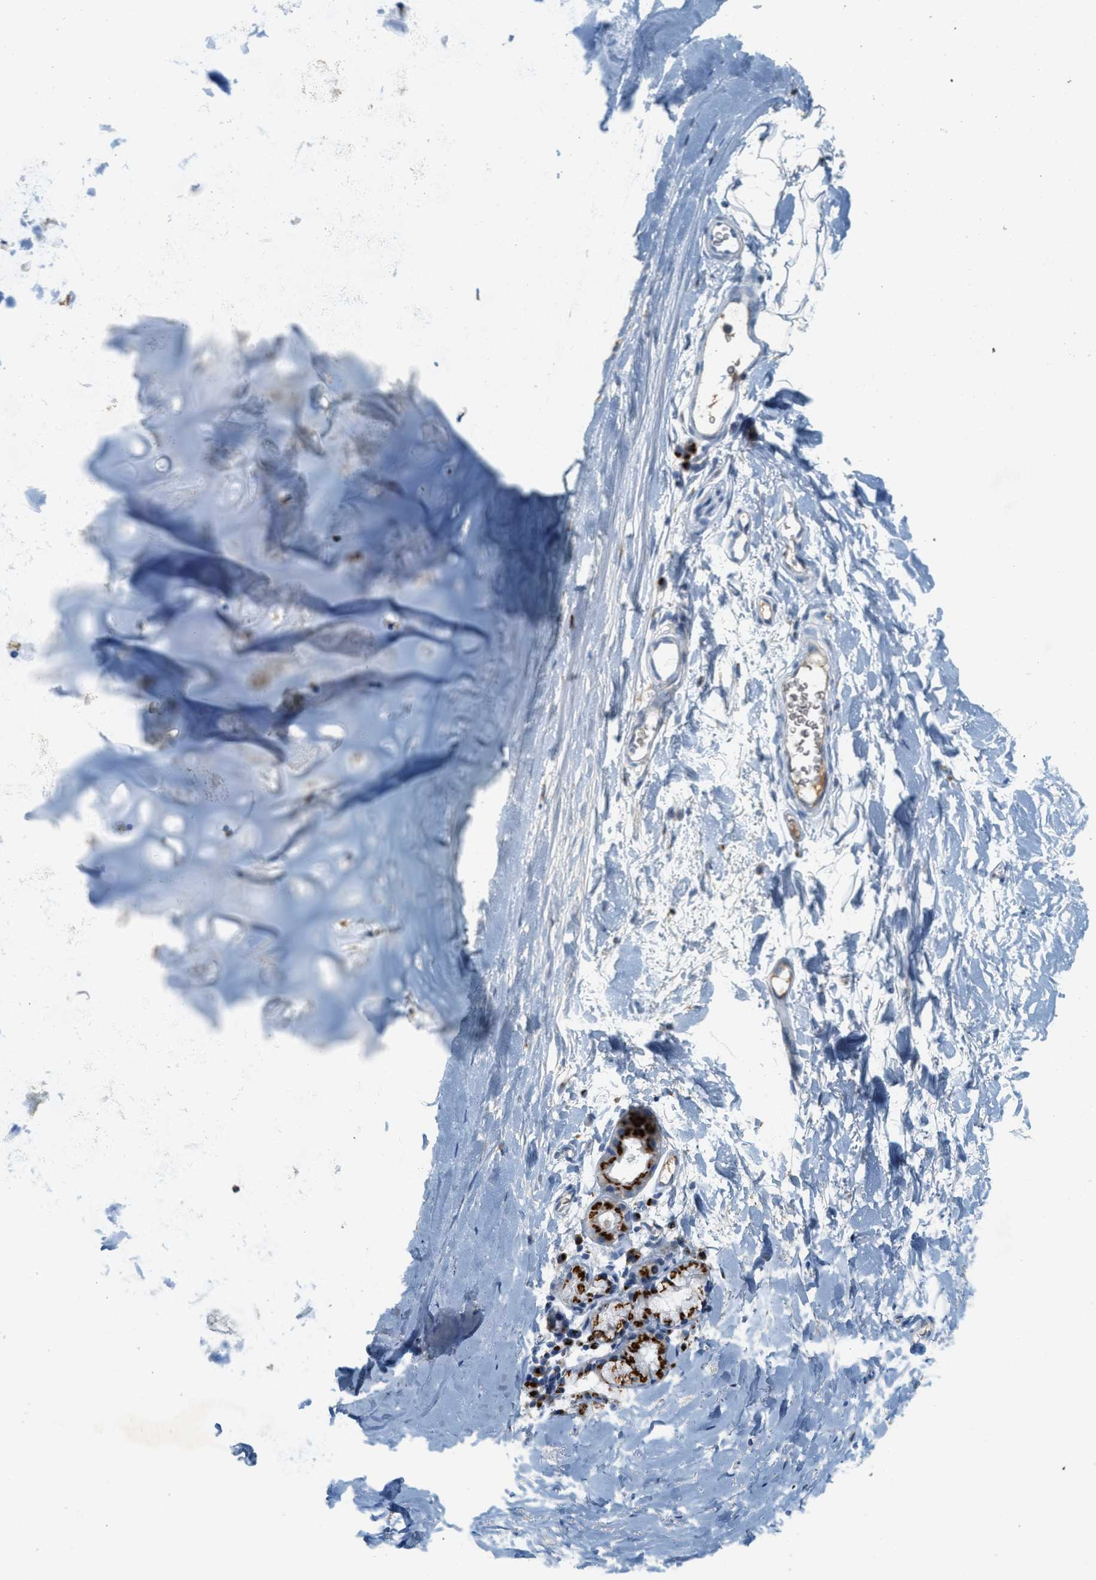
{"staining": {"intensity": "negative", "quantity": "none", "location": "none"}, "tissue": "adipose tissue", "cell_type": "Adipocytes", "image_type": "normal", "snomed": [{"axis": "morphology", "description": "Normal tissue, NOS"}, {"axis": "topography", "description": "Cartilage tissue"}, {"axis": "topography", "description": "Bronchus"}], "caption": "Histopathology image shows no protein positivity in adipocytes of normal adipose tissue.", "gene": "ENTPD4", "patient": {"sex": "female", "age": 53}}